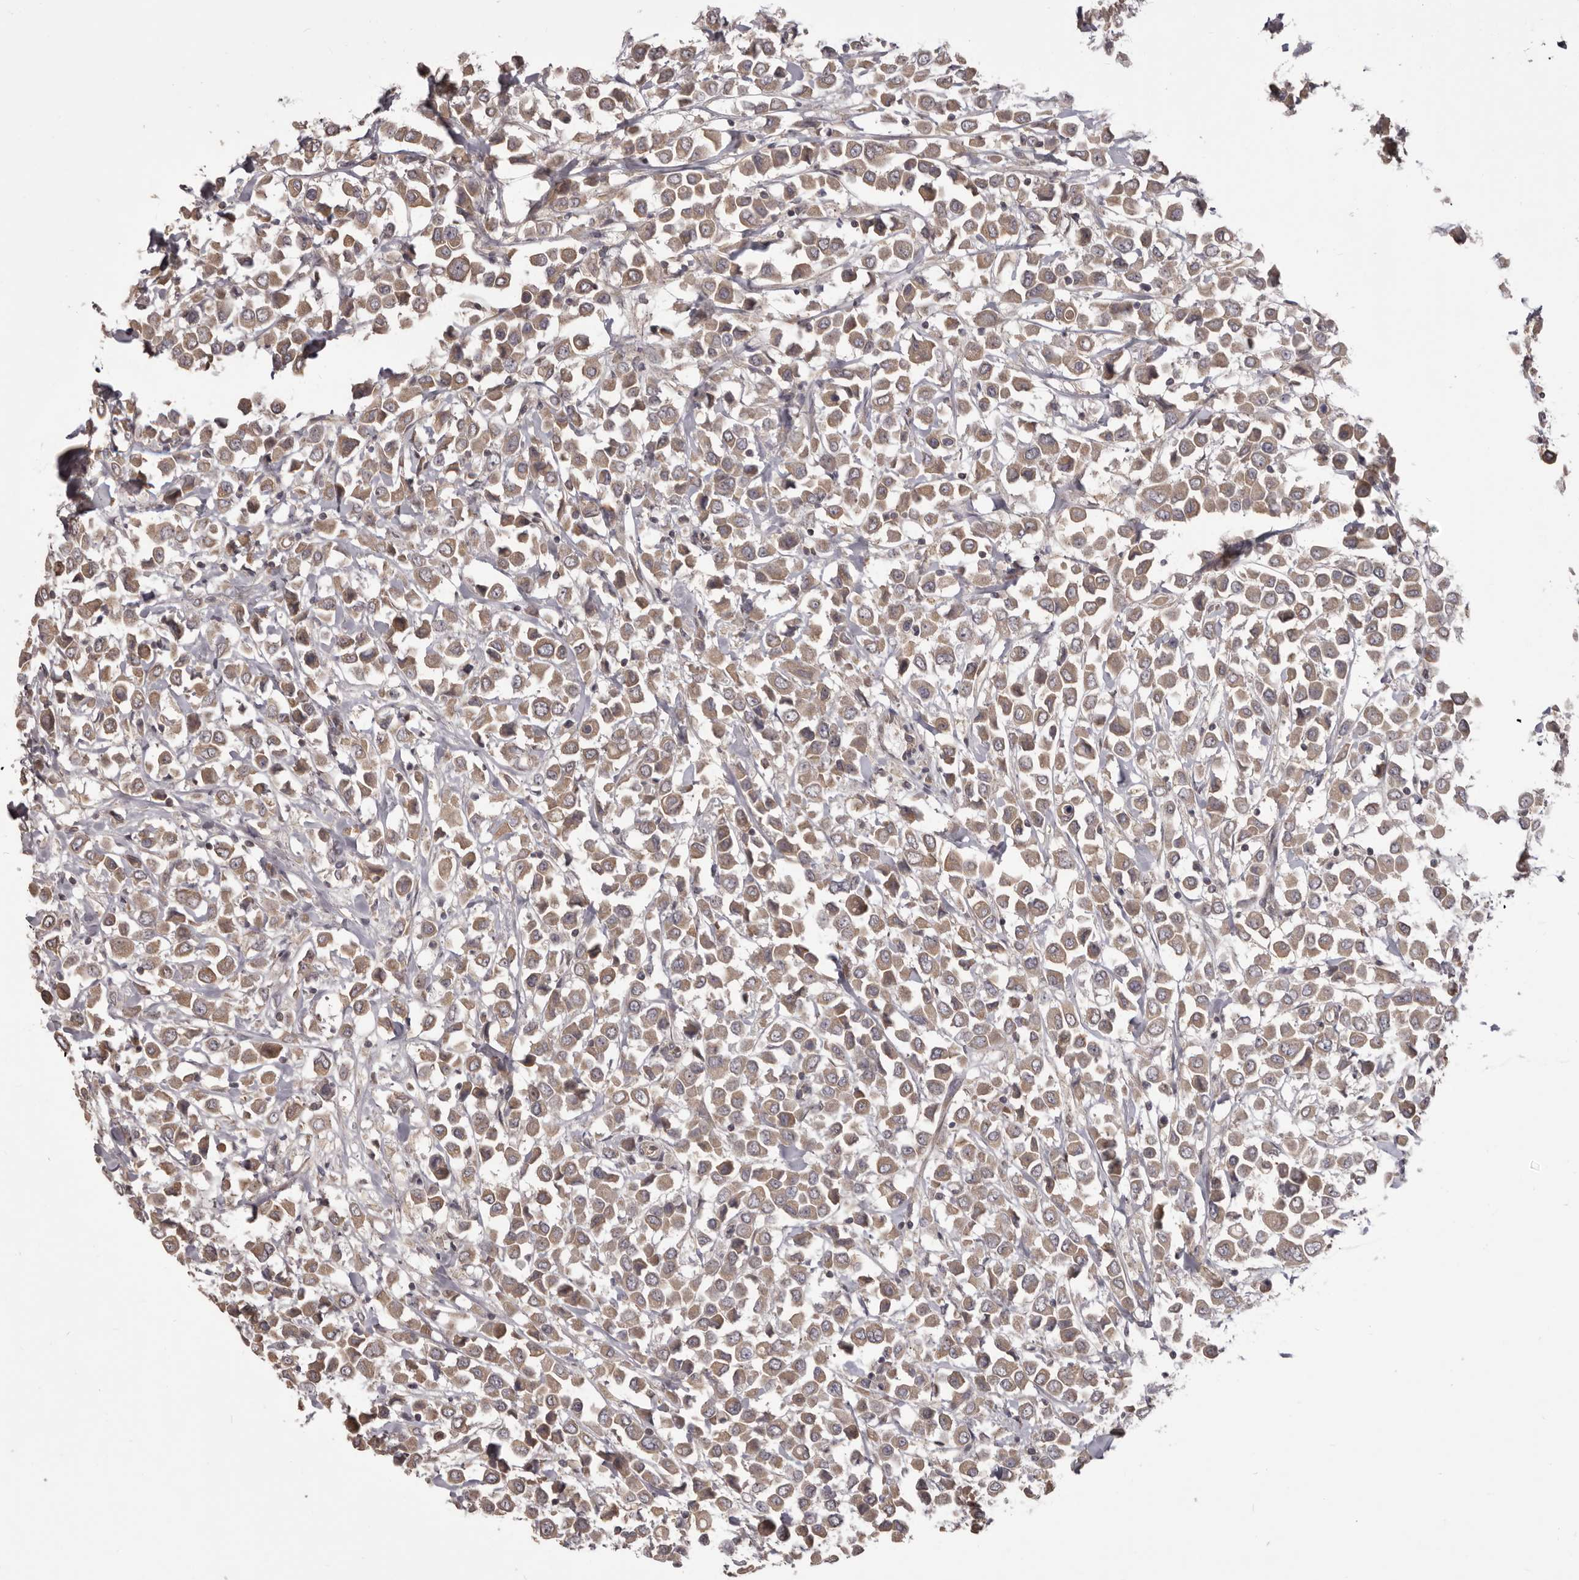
{"staining": {"intensity": "weak", "quantity": ">75%", "location": "cytoplasmic/membranous"}, "tissue": "breast cancer", "cell_type": "Tumor cells", "image_type": "cancer", "snomed": [{"axis": "morphology", "description": "Duct carcinoma"}, {"axis": "topography", "description": "Breast"}], "caption": "IHC (DAB) staining of invasive ductal carcinoma (breast) reveals weak cytoplasmic/membranous protein positivity in approximately >75% of tumor cells.", "gene": "HRH1", "patient": {"sex": "female", "age": 61}}